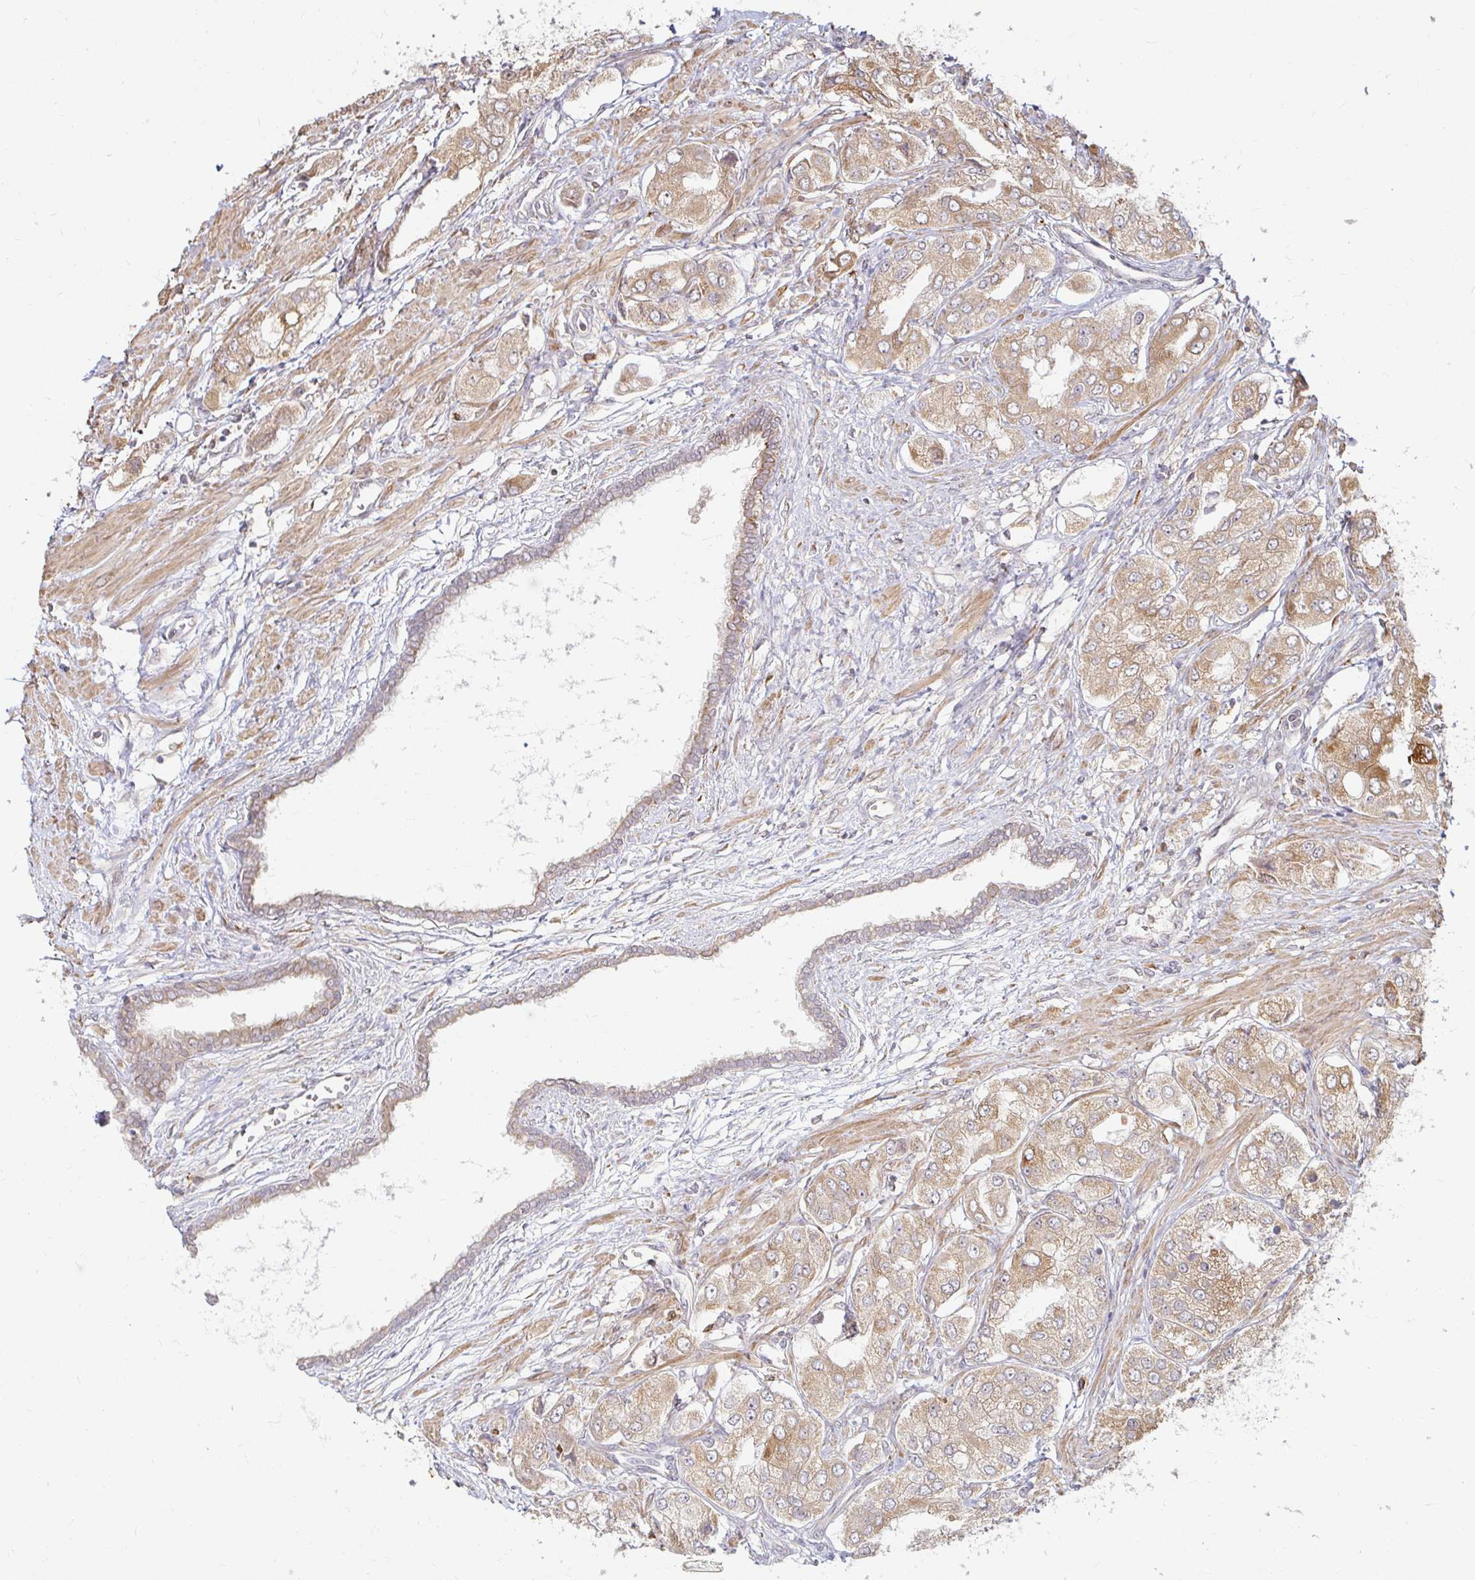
{"staining": {"intensity": "moderate", "quantity": ">75%", "location": "cytoplasmic/membranous"}, "tissue": "prostate cancer", "cell_type": "Tumor cells", "image_type": "cancer", "snomed": [{"axis": "morphology", "description": "Adenocarcinoma, Low grade"}, {"axis": "topography", "description": "Prostate"}], "caption": "Protein staining demonstrates moderate cytoplasmic/membranous expression in about >75% of tumor cells in prostate cancer.", "gene": "CAST", "patient": {"sex": "male", "age": 69}}